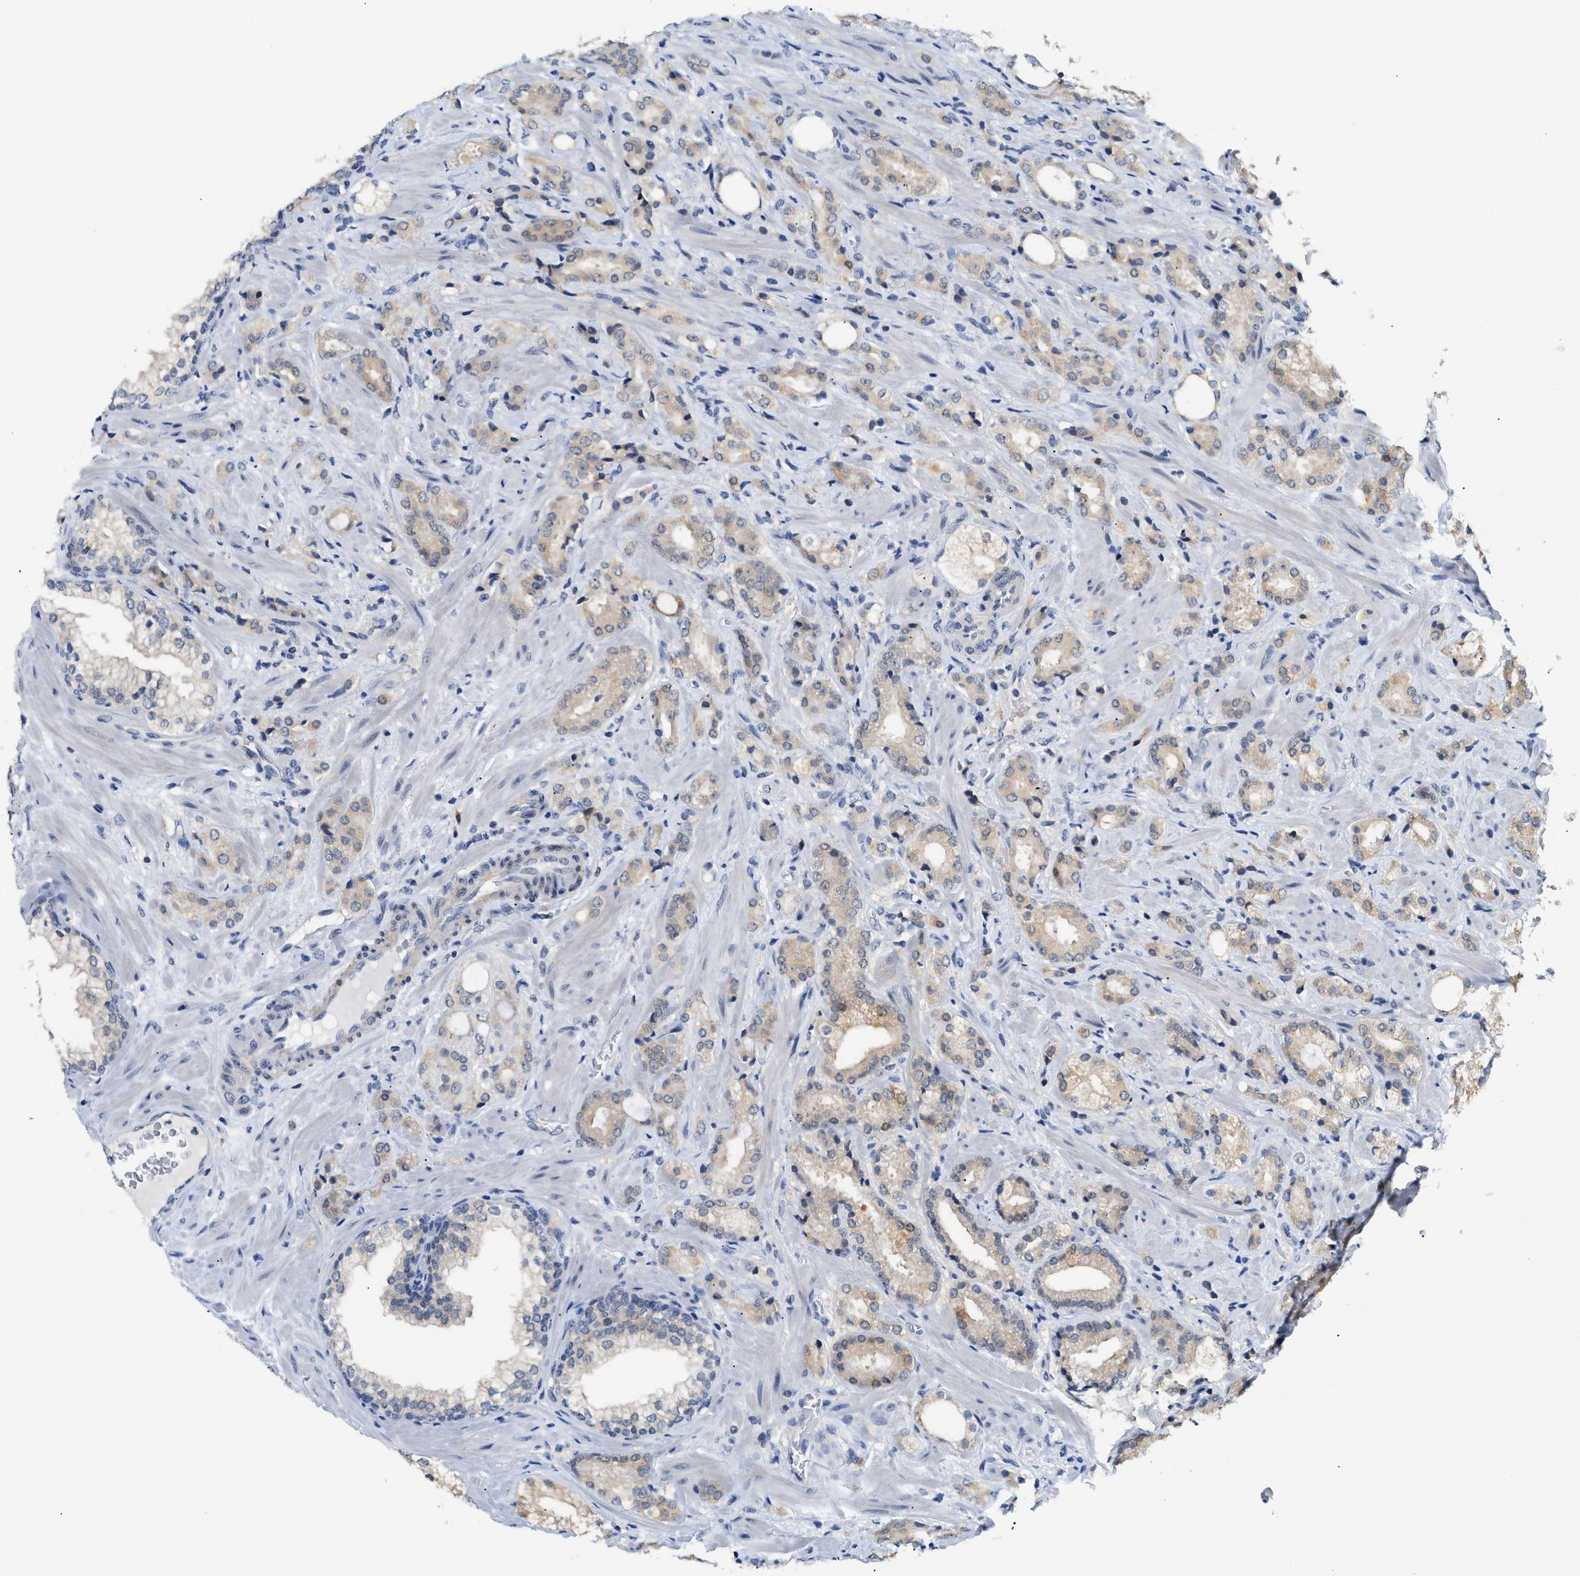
{"staining": {"intensity": "weak", "quantity": ">75%", "location": "cytoplasmic/membranous"}, "tissue": "prostate cancer", "cell_type": "Tumor cells", "image_type": "cancer", "snomed": [{"axis": "morphology", "description": "Adenocarcinoma, High grade"}, {"axis": "topography", "description": "Prostate"}], "caption": "Protein staining of high-grade adenocarcinoma (prostate) tissue displays weak cytoplasmic/membranous positivity in approximately >75% of tumor cells.", "gene": "PSAT1", "patient": {"sex": "male", "age": 64}}